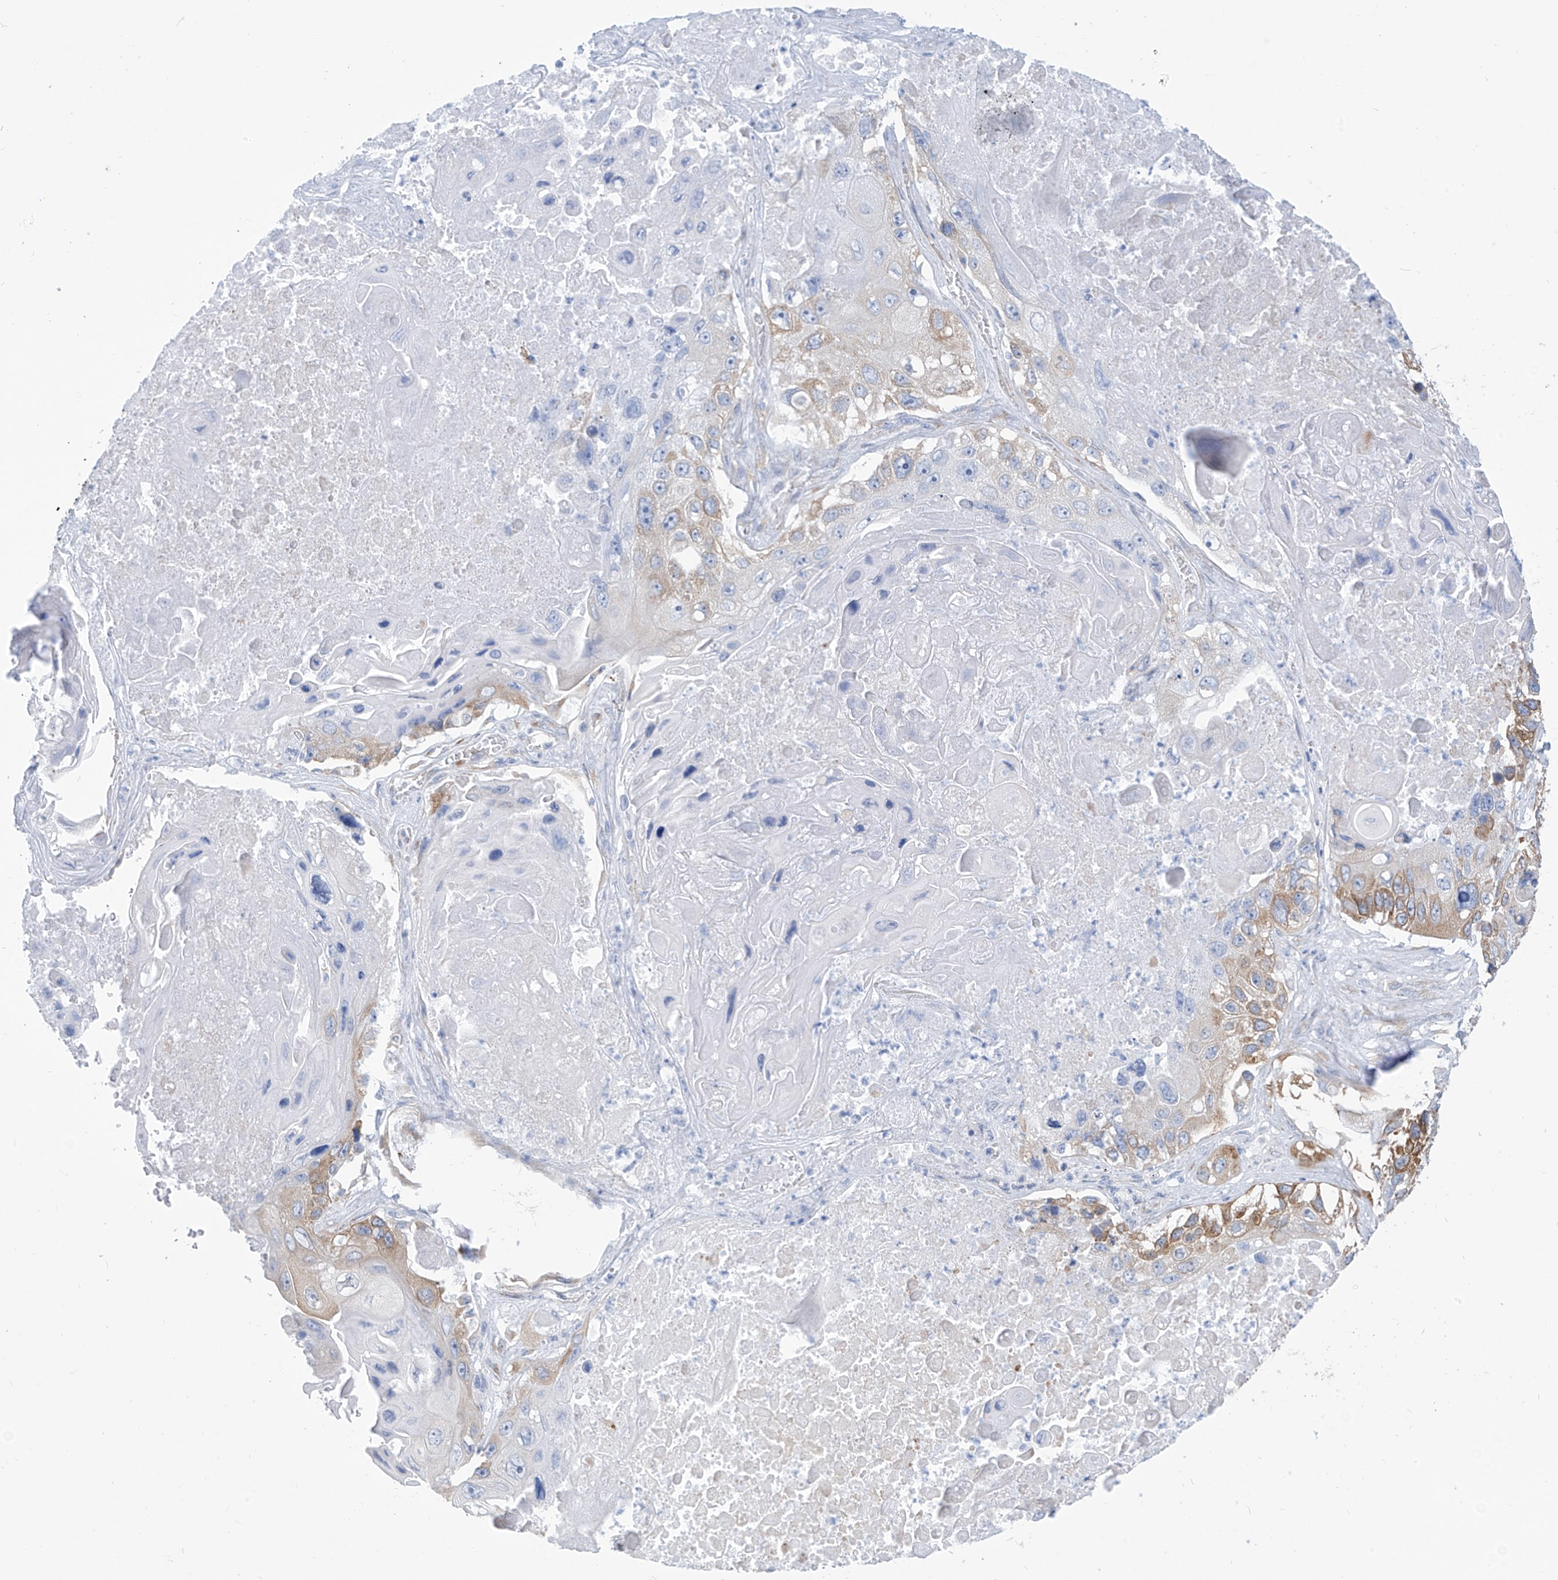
{"staining": {"intensity": "moderate", "quantity": "<25%", "location": "cytoplasmic/membranous"}, "tissue": "lung cancer", "cell_type": "Tumor cells", "image_type": "cancer", "snomed": [{"axis": "morphology", "description": "Squamous cell carcinoma, NOS"}, {"axis": "topography", "description": "Lung"}], "caption": "Immunohistochemical staining of lung cancer (squamous cell carcinoma) displays low levels of moderate cytoplasmic/membranous staining in approximately <25% of tumor cells.", "gene": "RCN2", "patient": {"sex": "male", "age": 61}}